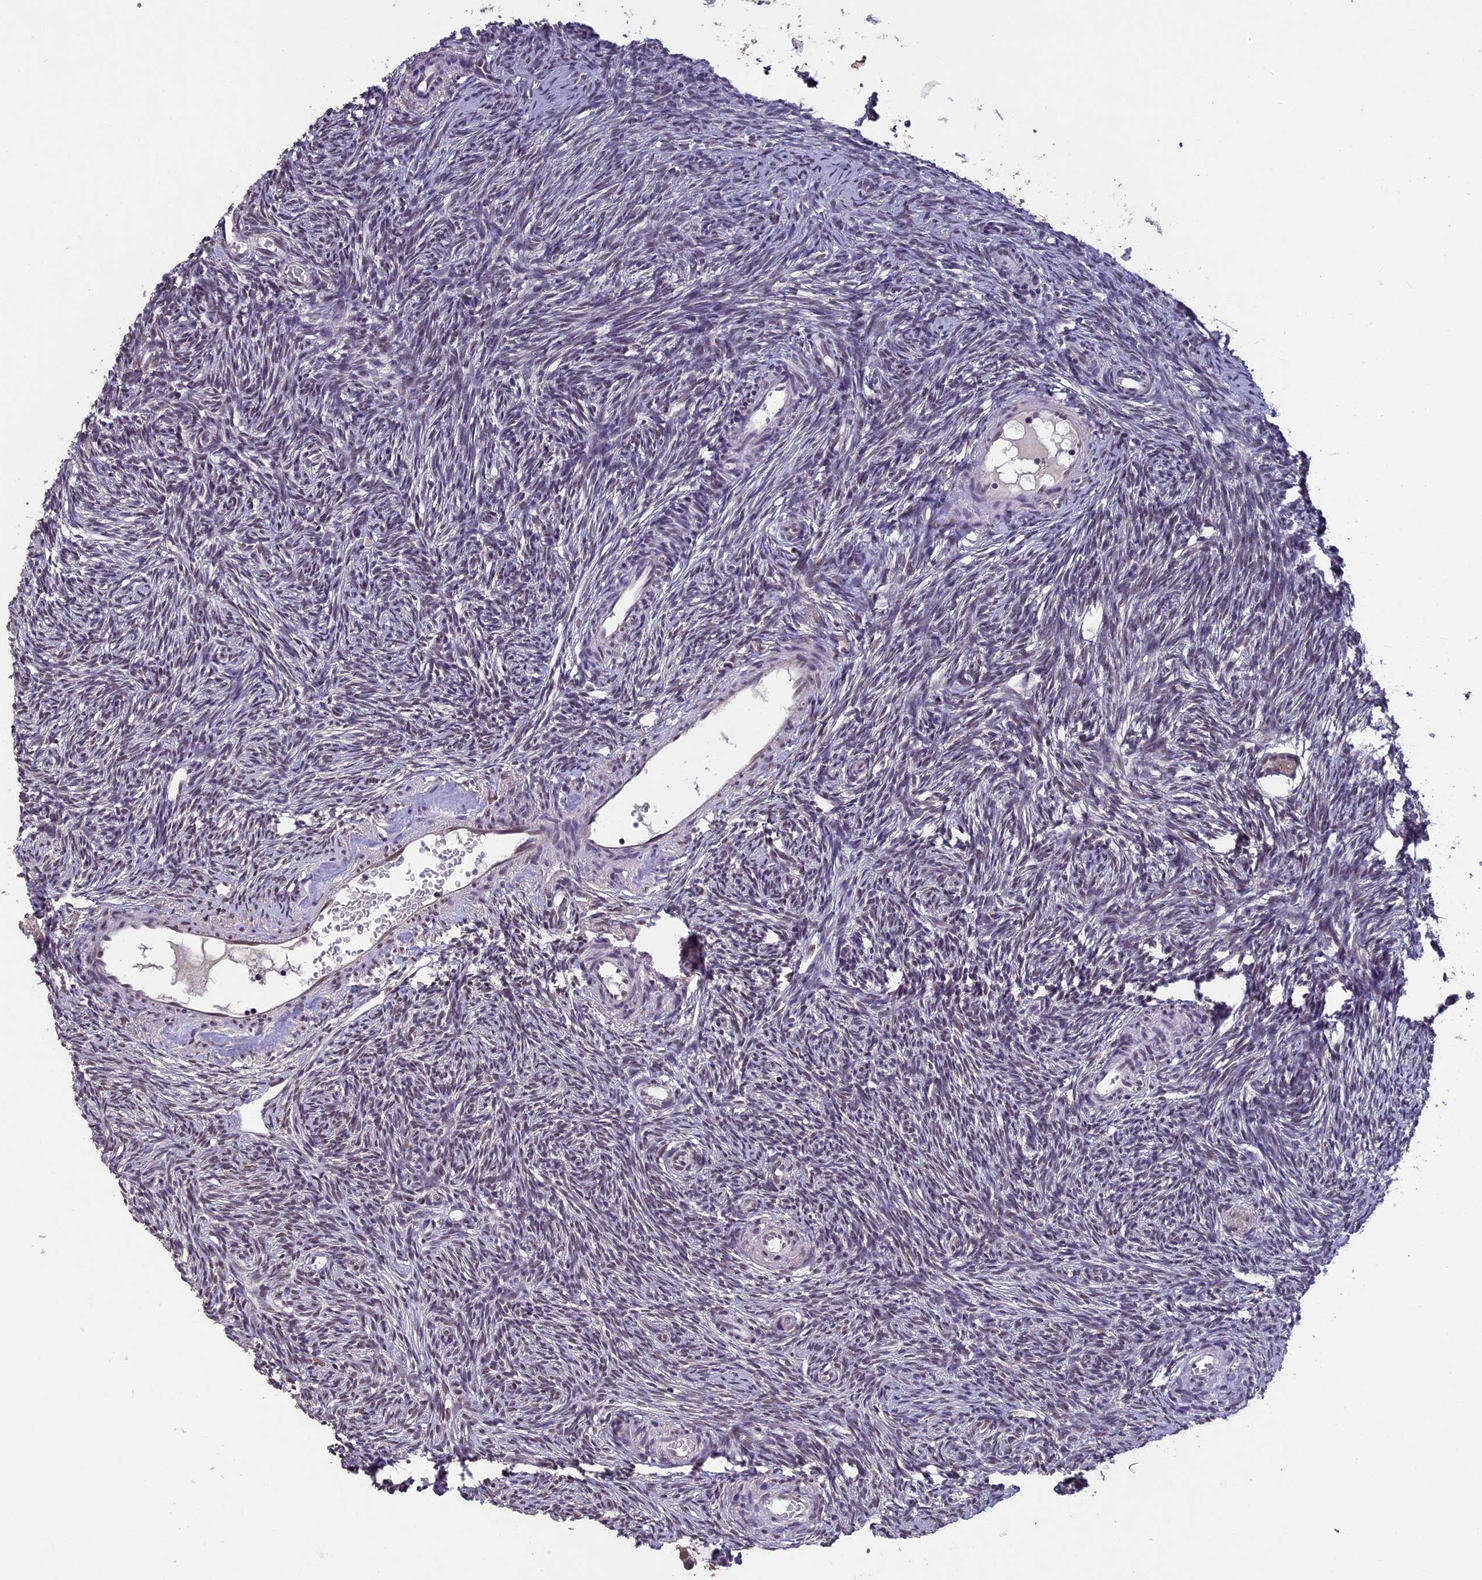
{"staining": {"intensity": "weak", "quantity": ">75%", "location": "cytoplasmic/membranous,nuclear"}, "tissue": "ovary", "cell_type": "Follicle cells", "image_type": "normal", "snomed": [{"axis": "morphology", "description": "Normal tissue, NOS"}, {"axis": "topography", "description": "Ovary"}], "caption": "About >75% of follicle cells in unremarkable ovary reveal weak cytoplasmic/membranous,nuclear protein staining as visualized by brown immunohistochemical staining.", "gene": "RNF40", "patient": {"sex": "female", "age": 51}}